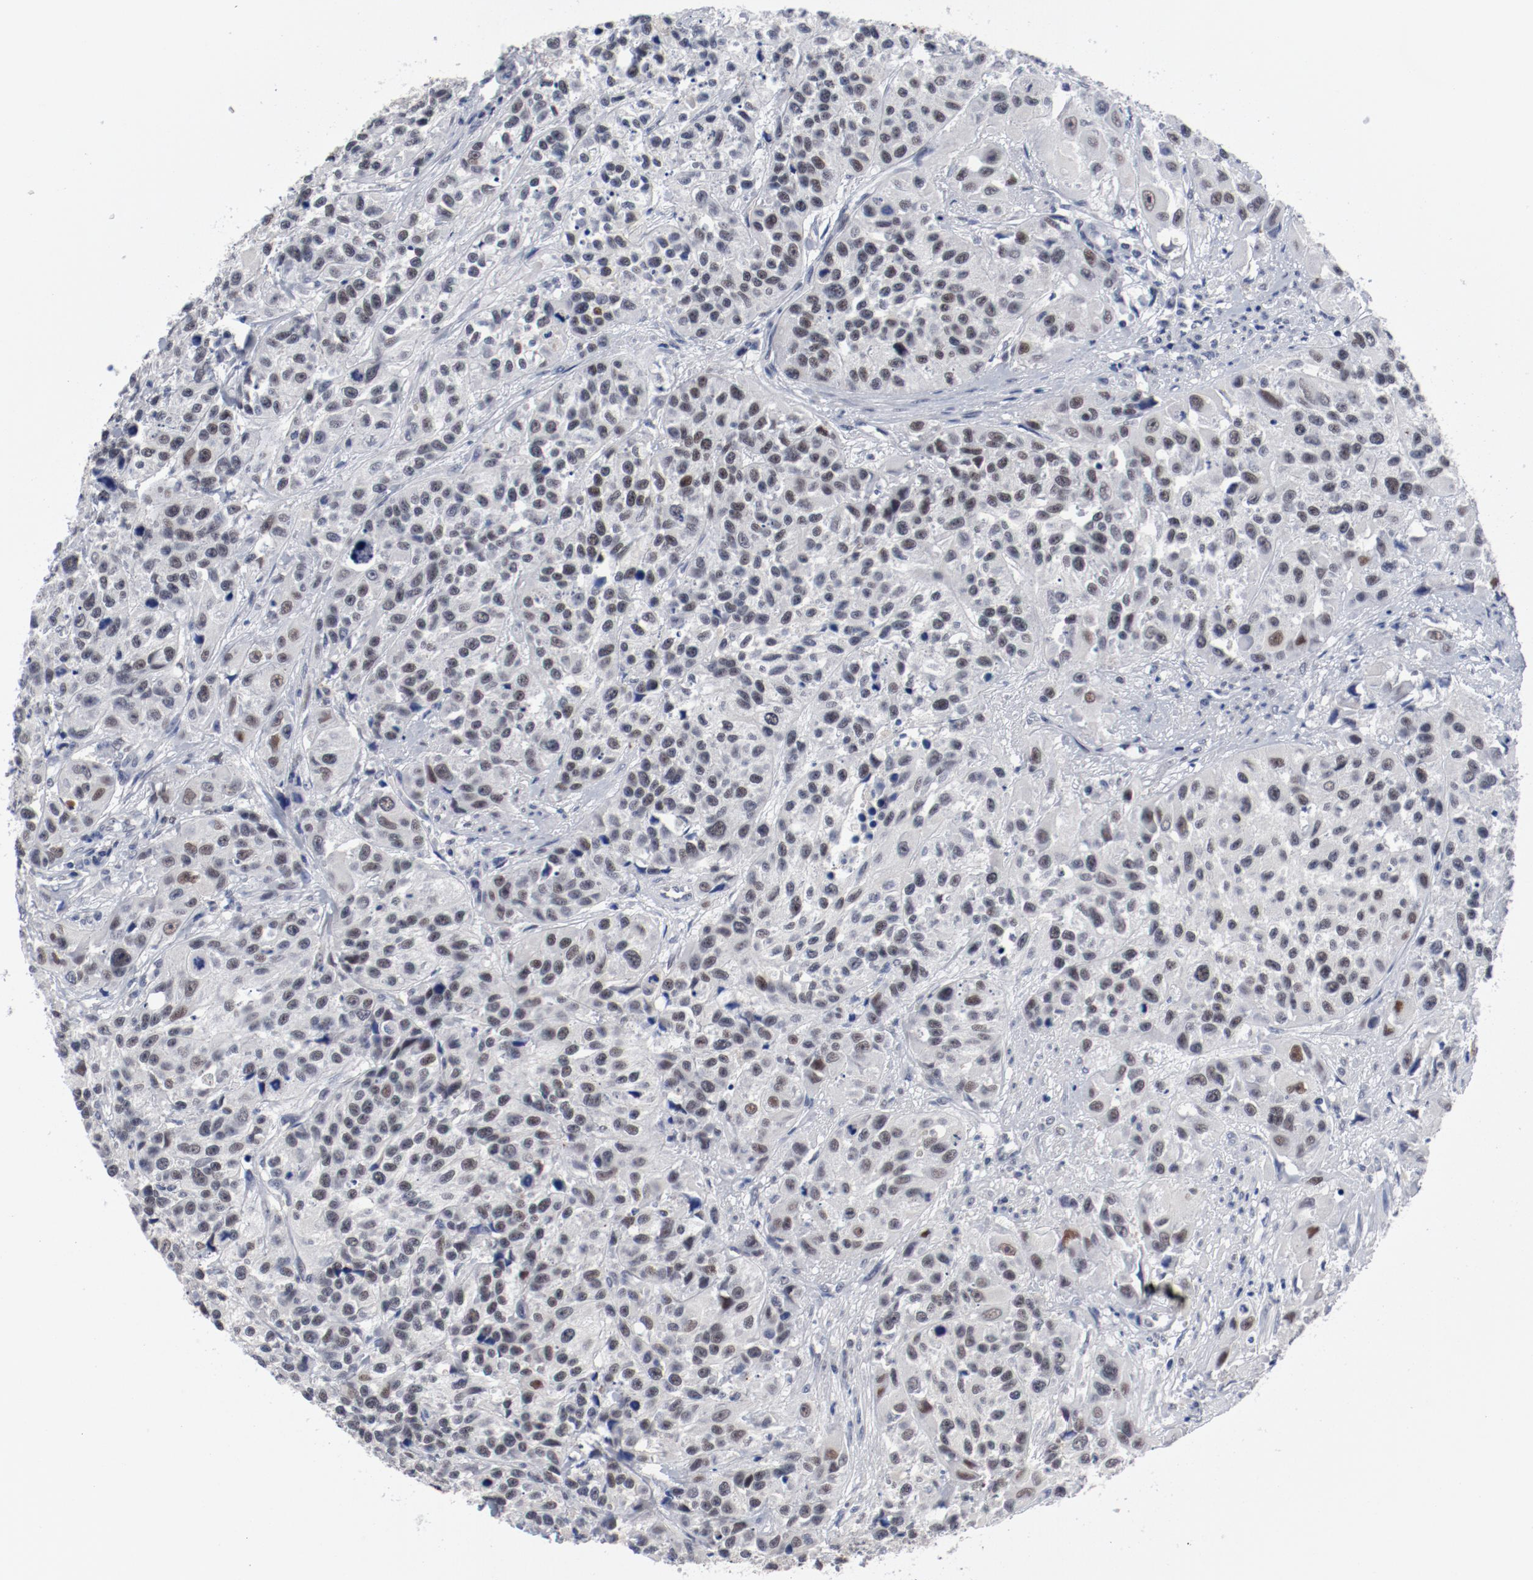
{"staining": {"intensity": "weak", "quantity": "<25%", "location": "nuclear"}, "tissue": "urothelial cancer", "cell_type": "Tumor cells", "image_type": "cancer", "snomed": [{"axis": "morphology", "description": "Urothelial carcinoma, High grade"}, {"axis": "topography", "description": "Urinary bladder"}], "caption": "IHC of human high-grade urothelial carcinoma reveals no positivity in tumor cells.", "gene": "ANKLE2", "patient": {"sex": "female", "age": 81}}